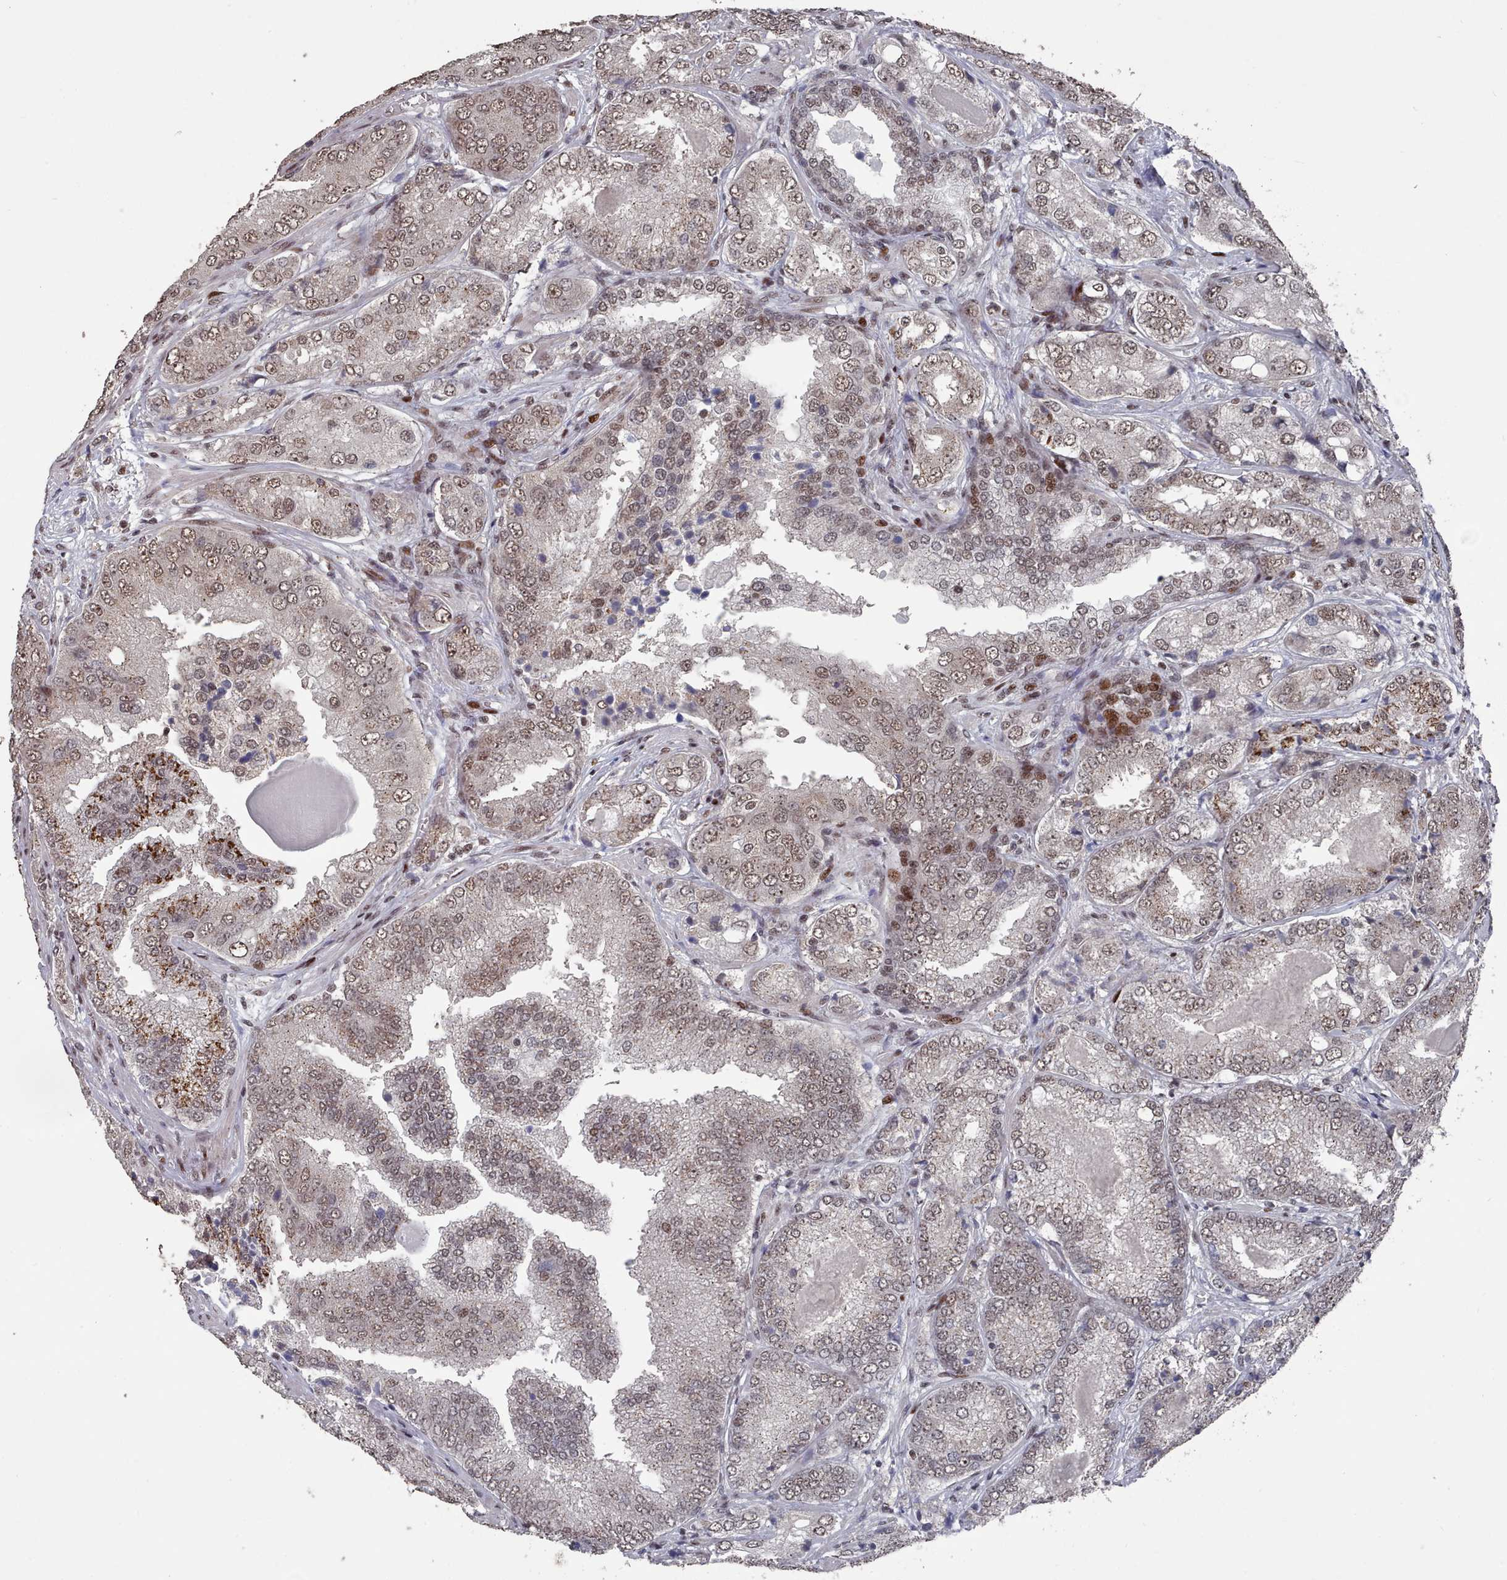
{"staining": {"intensity": "moderate", "quantity": ">75%", "location": "cytoplasmic/membranous,nuclear"}, "tissue": "prostate cancer", "cell_type": "Tumor cells", "image_type": "cancer", "snomed": [{"axis": "morphology", "description": "Adenocarcinoma, High grade"}, {"axis": "topography", "description": "Prostate"}], "caption": "This micrograph reveals prostate cancer (adenocarcinoma (high-grade)) stained with immunohistochemistry (IHC) to label a protein in brown. The cytoplasmic/membranous and nuclear of tumor cells show moderate positivity for the protein. Nuclei are counter-stained blue.", "gene": "PNRC2", "patient": {"sex": "male", "age": 63}}